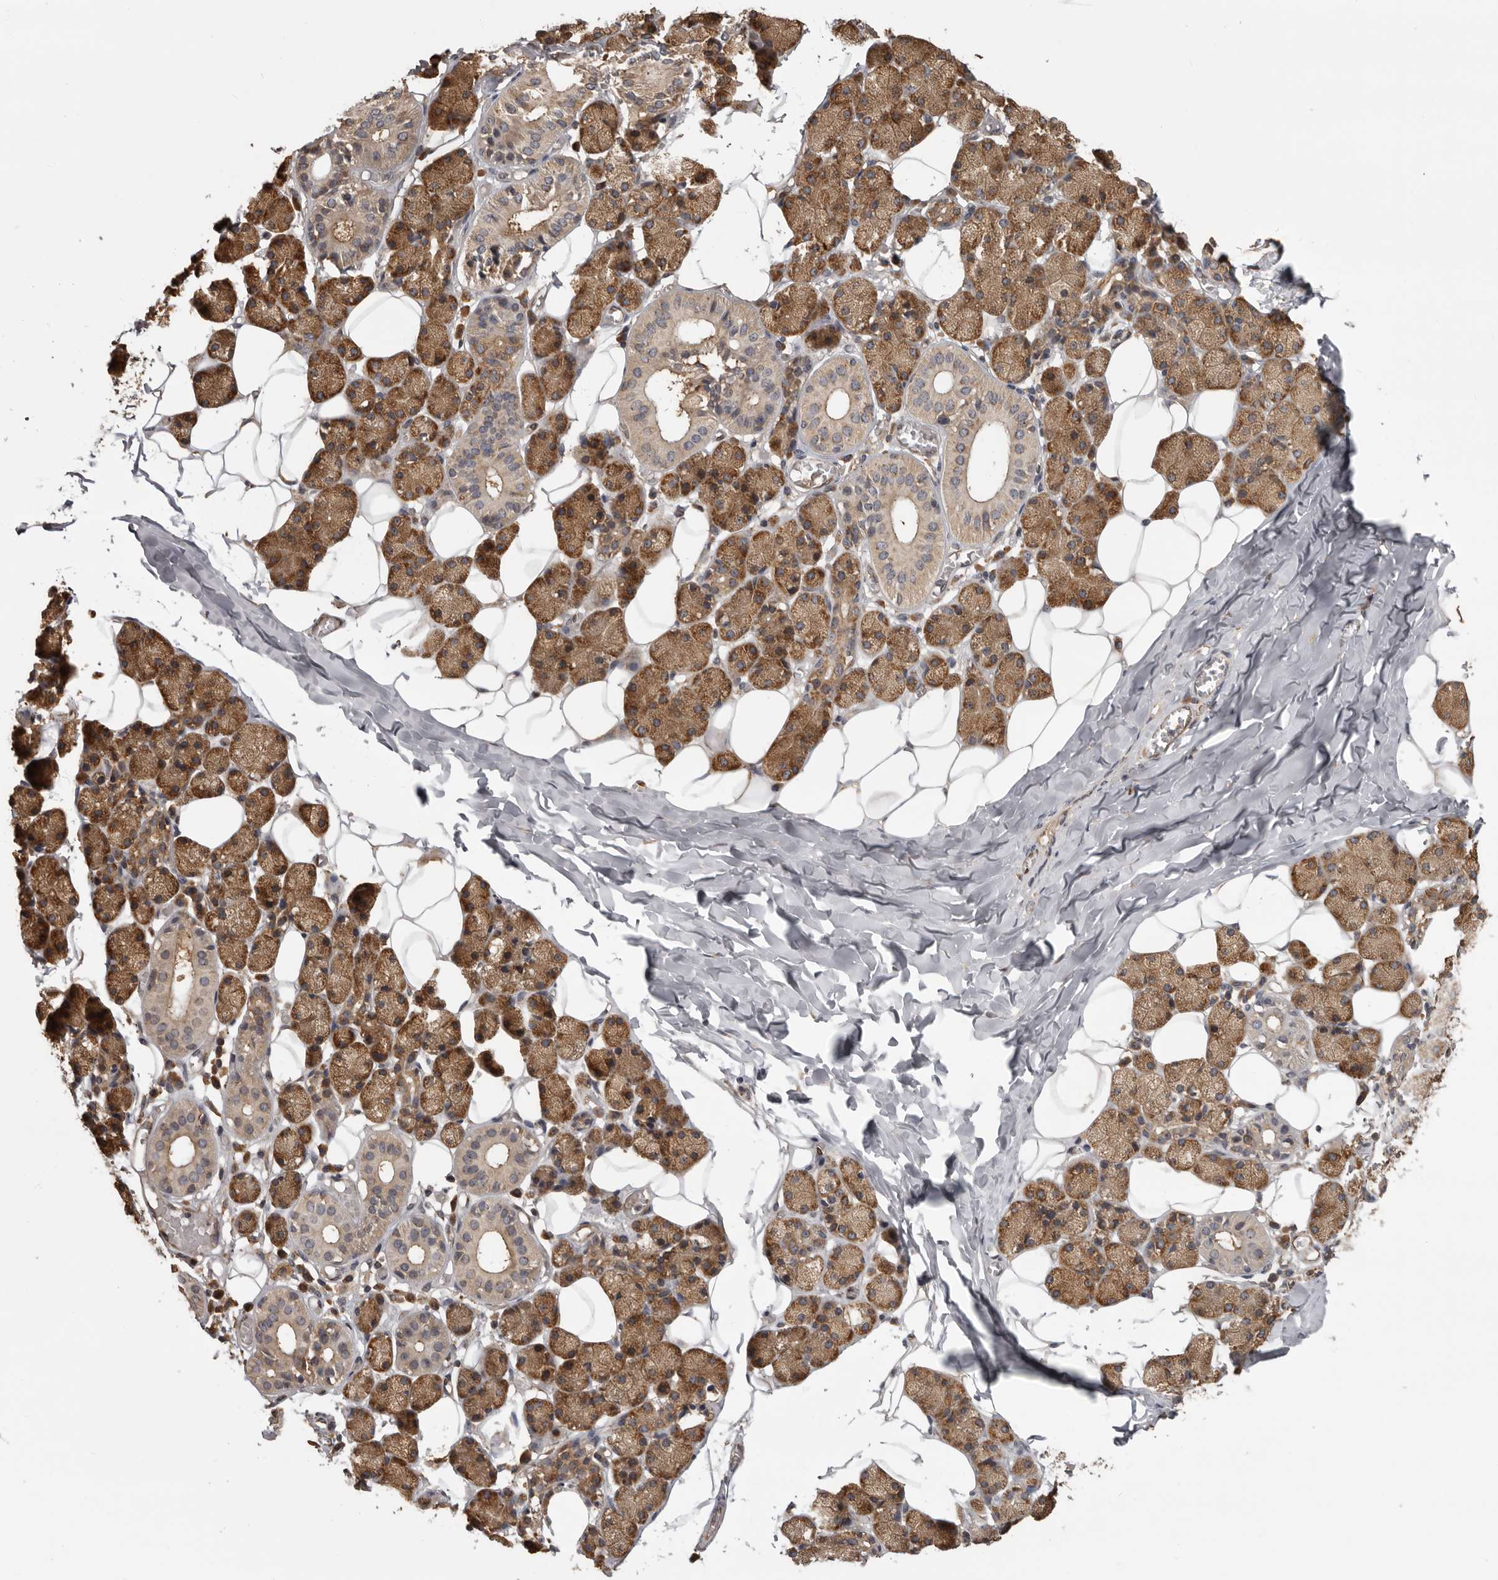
{"staining": {"intensity": "moderate", "quantity": ">75%", "location": "cytoplasmic/membranous"}, "tissue": "salivary gland", "cell_type": "Glandular cells", "image_type": "normal", "snomed": [{"axis": "morphology", "description": "Normal tissue, NOS"}, {"axis": "topography", "description": "Salivary gland"}], "caption": "A photomicrograph showing moderate cytoplasmic/membranous staining in about >75% of glandular cells in normal salivary gland, as visualized by brown immunohistochemical staining.", "gene": "DARS1", "patient": {"sex": "female", "age": 33}}